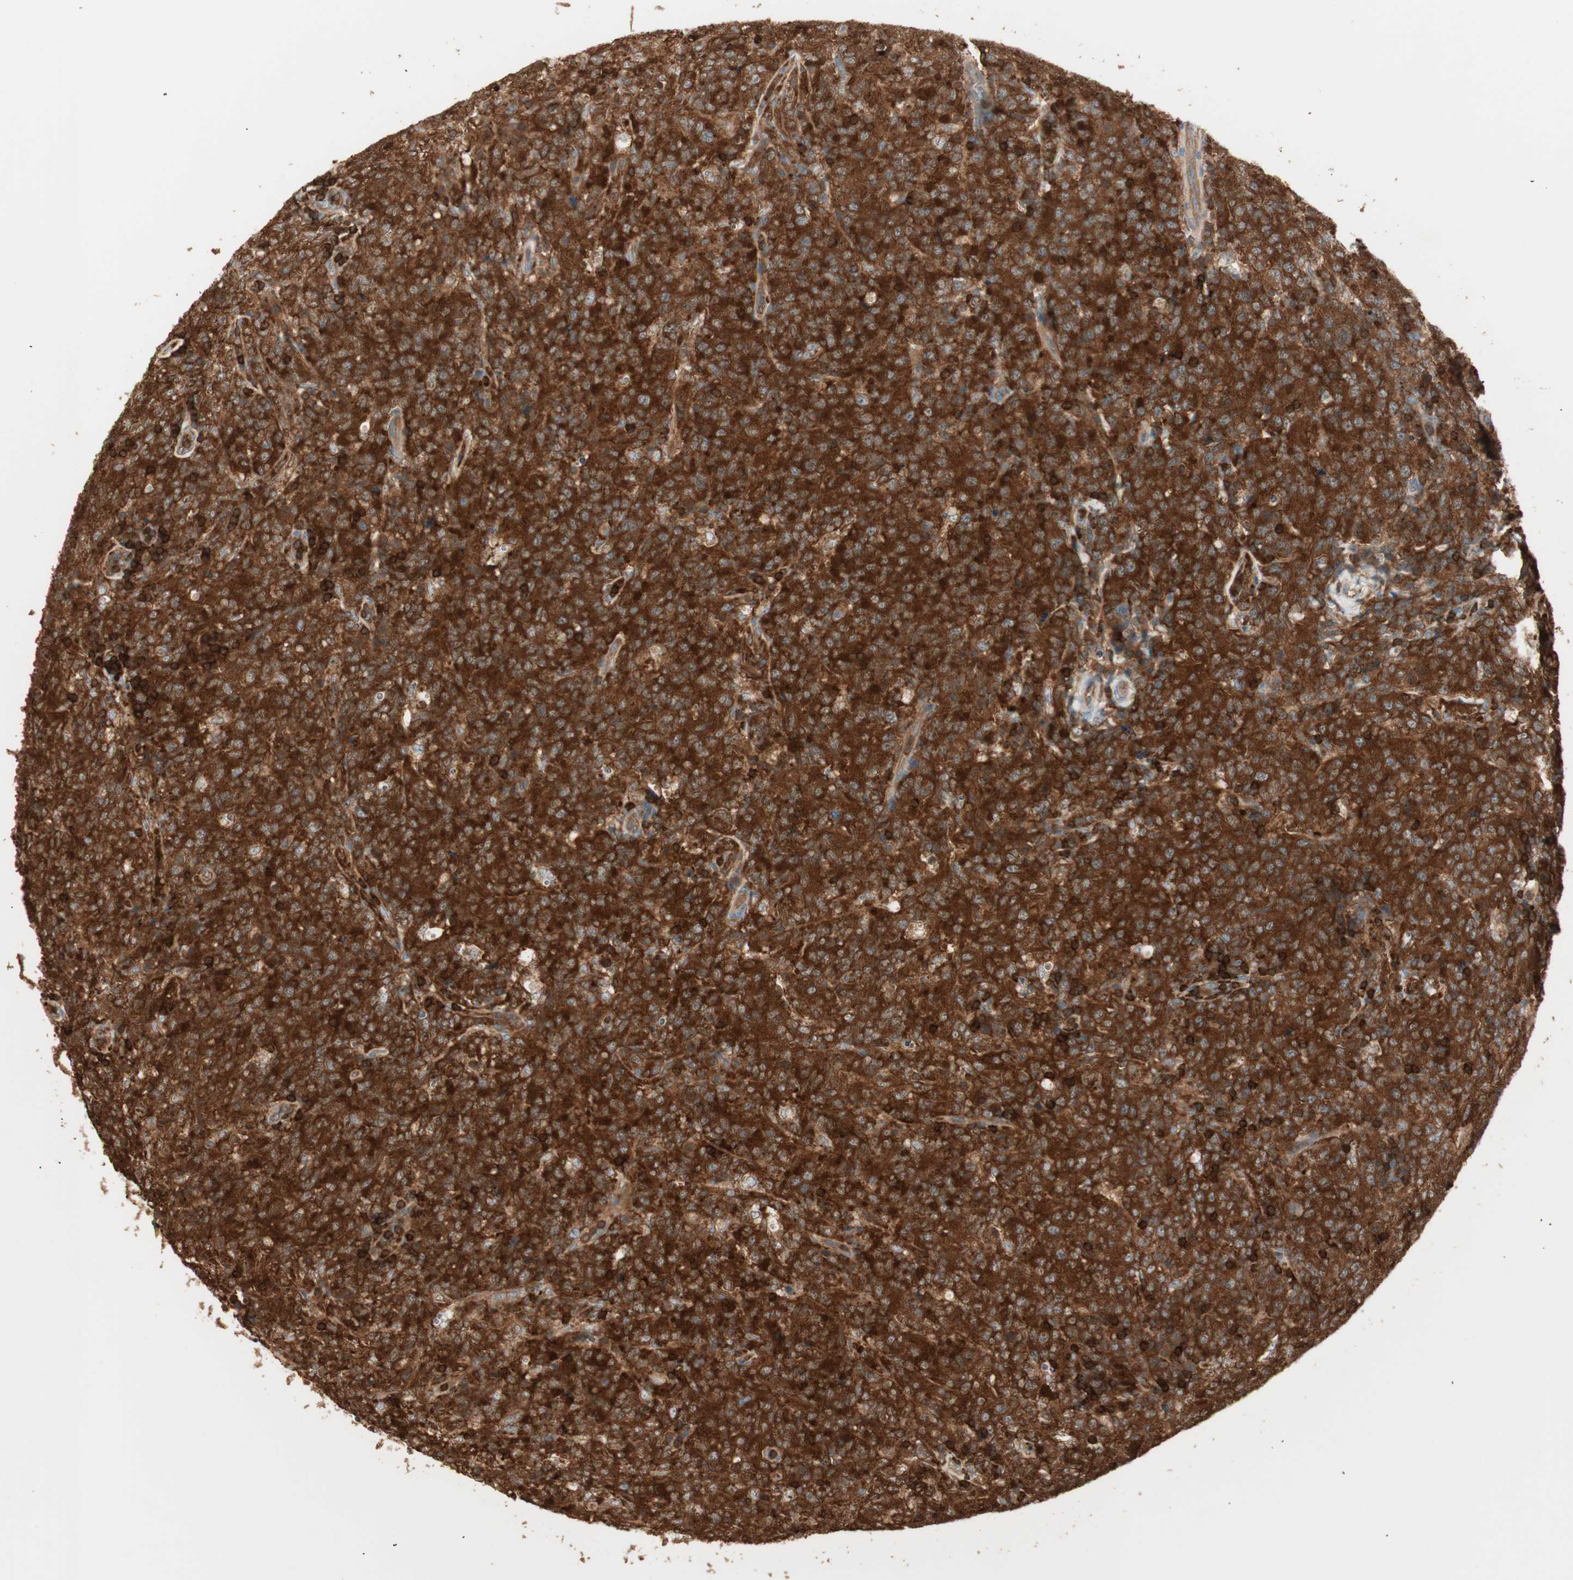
{"staining": {"intensity": "strong", "quantity": ">75%", "location": "cytoplasmic/membranous"}, "tissue": "lymphoma", "cell_type": "Tumor cells", "image_type": "cancer", "snomed": [{"axis": "morphology", "description": "Malignant lymphoma, non-Hodgkin's type, High grade"}, {"axis": "topography", "description": "Tonsil"}], "caption": "Immunohistochemistry (IHC) of human high-grade malignant lymphoma, non-Hodgkin's type demonstrates high levels of strong cytoplasmic/membranous staining in about >75% of tumor cells.", "gene": "CRLF3", "patient": {"sex": "female", "age": 36}}